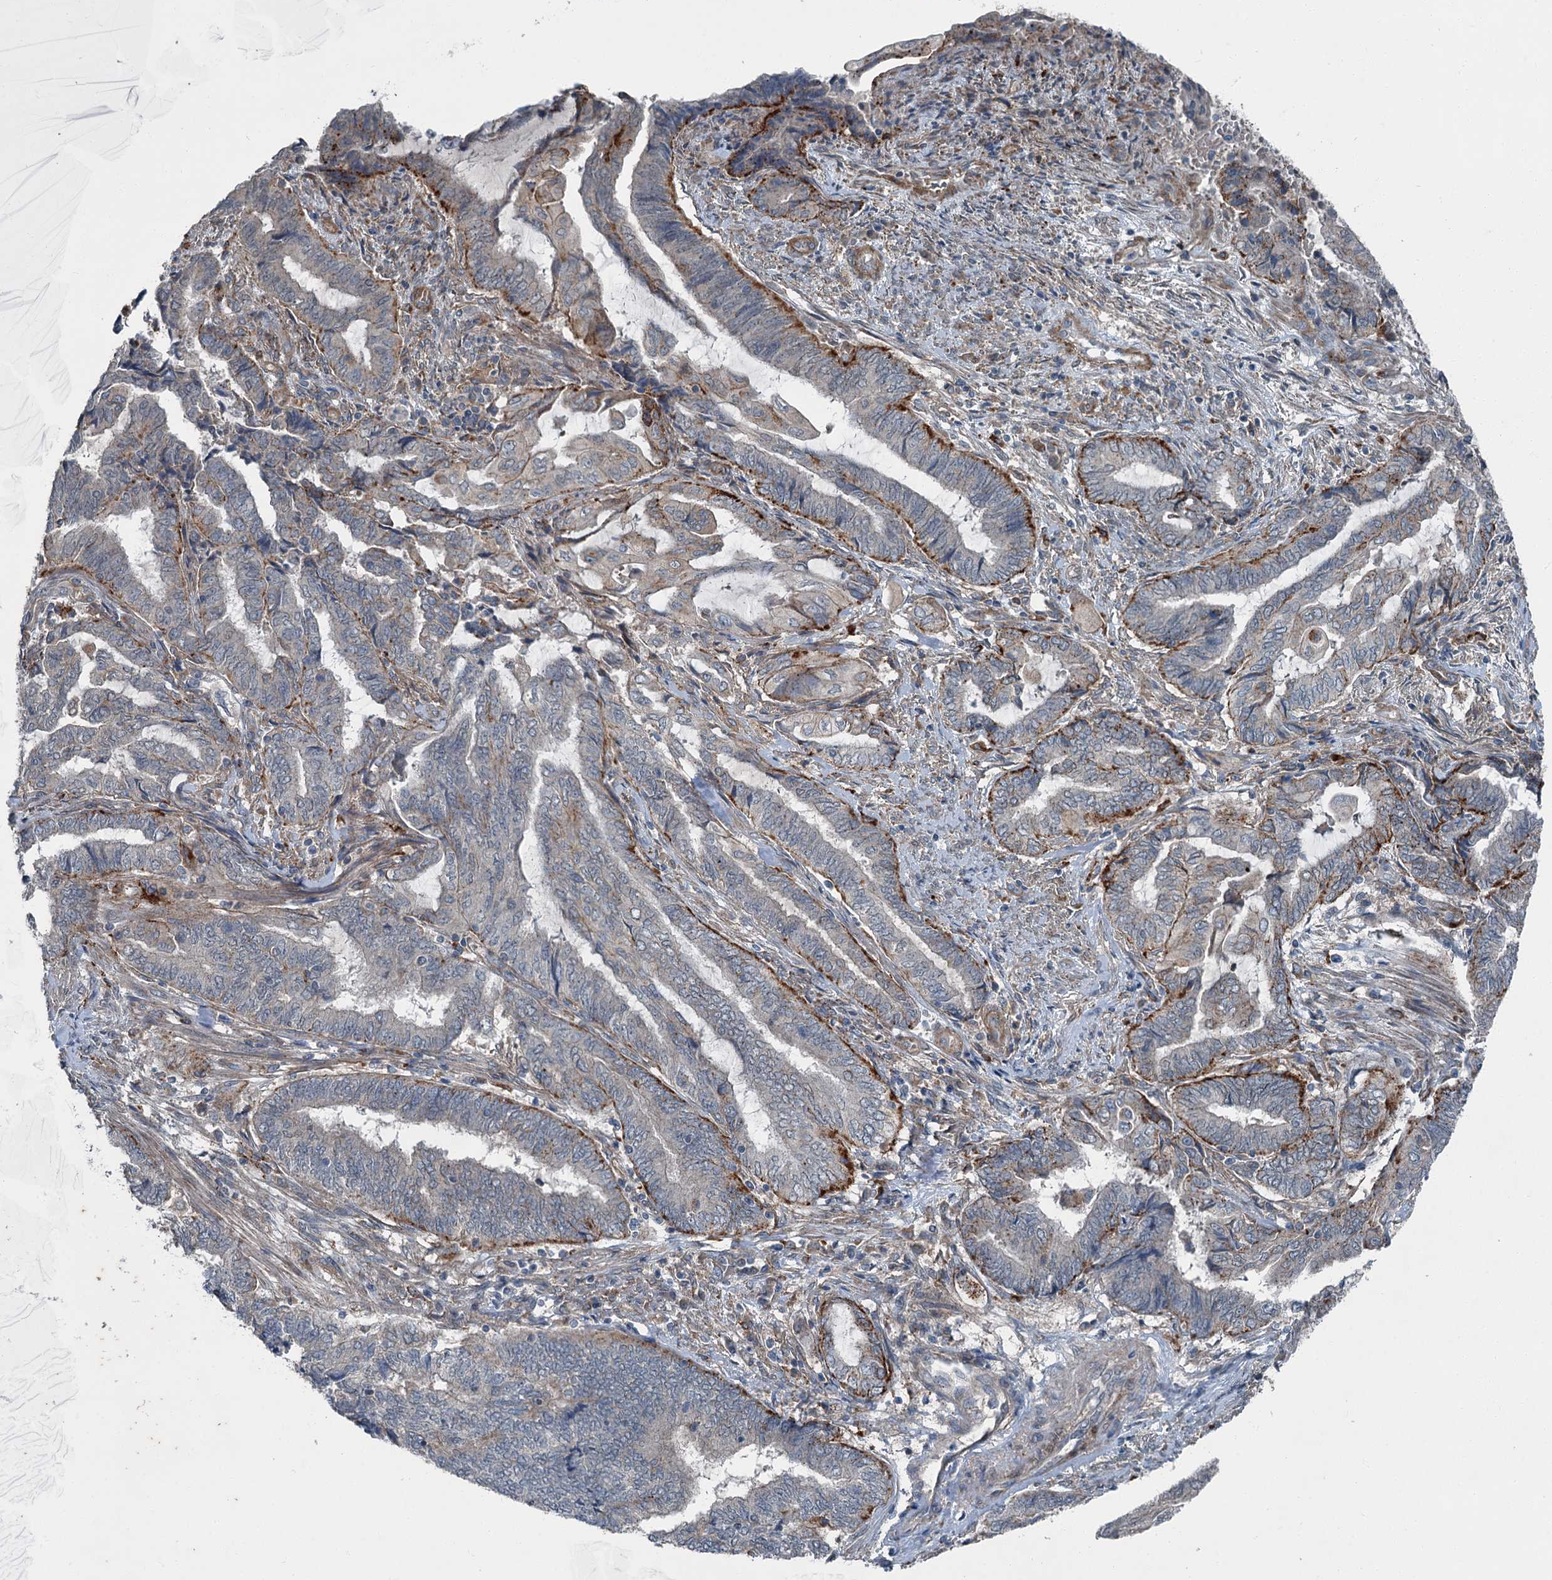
{"staining": {"intensity": "strong", "quantity": "<25%", "location": "cytoplasmic/membranous"}, "tissue": "endometrial cancer", "cell_type": "Tumor cells", "image_type": "cancer", "snomed": [{"axis": "morphology", "description": "Adenocarcinoma, NOS"}, {"axis": "topography", "description": "Uterus"}, {"axis": "topography", "description": "Endometrium"}], "caption": "Tumor cells reveal strong cytoplasmic/membranous positivity in approximately <25% of cells in endometrial adenocarcinoma.", "gene": "AXL", "patient": {"sex": "female", "age": 70}}